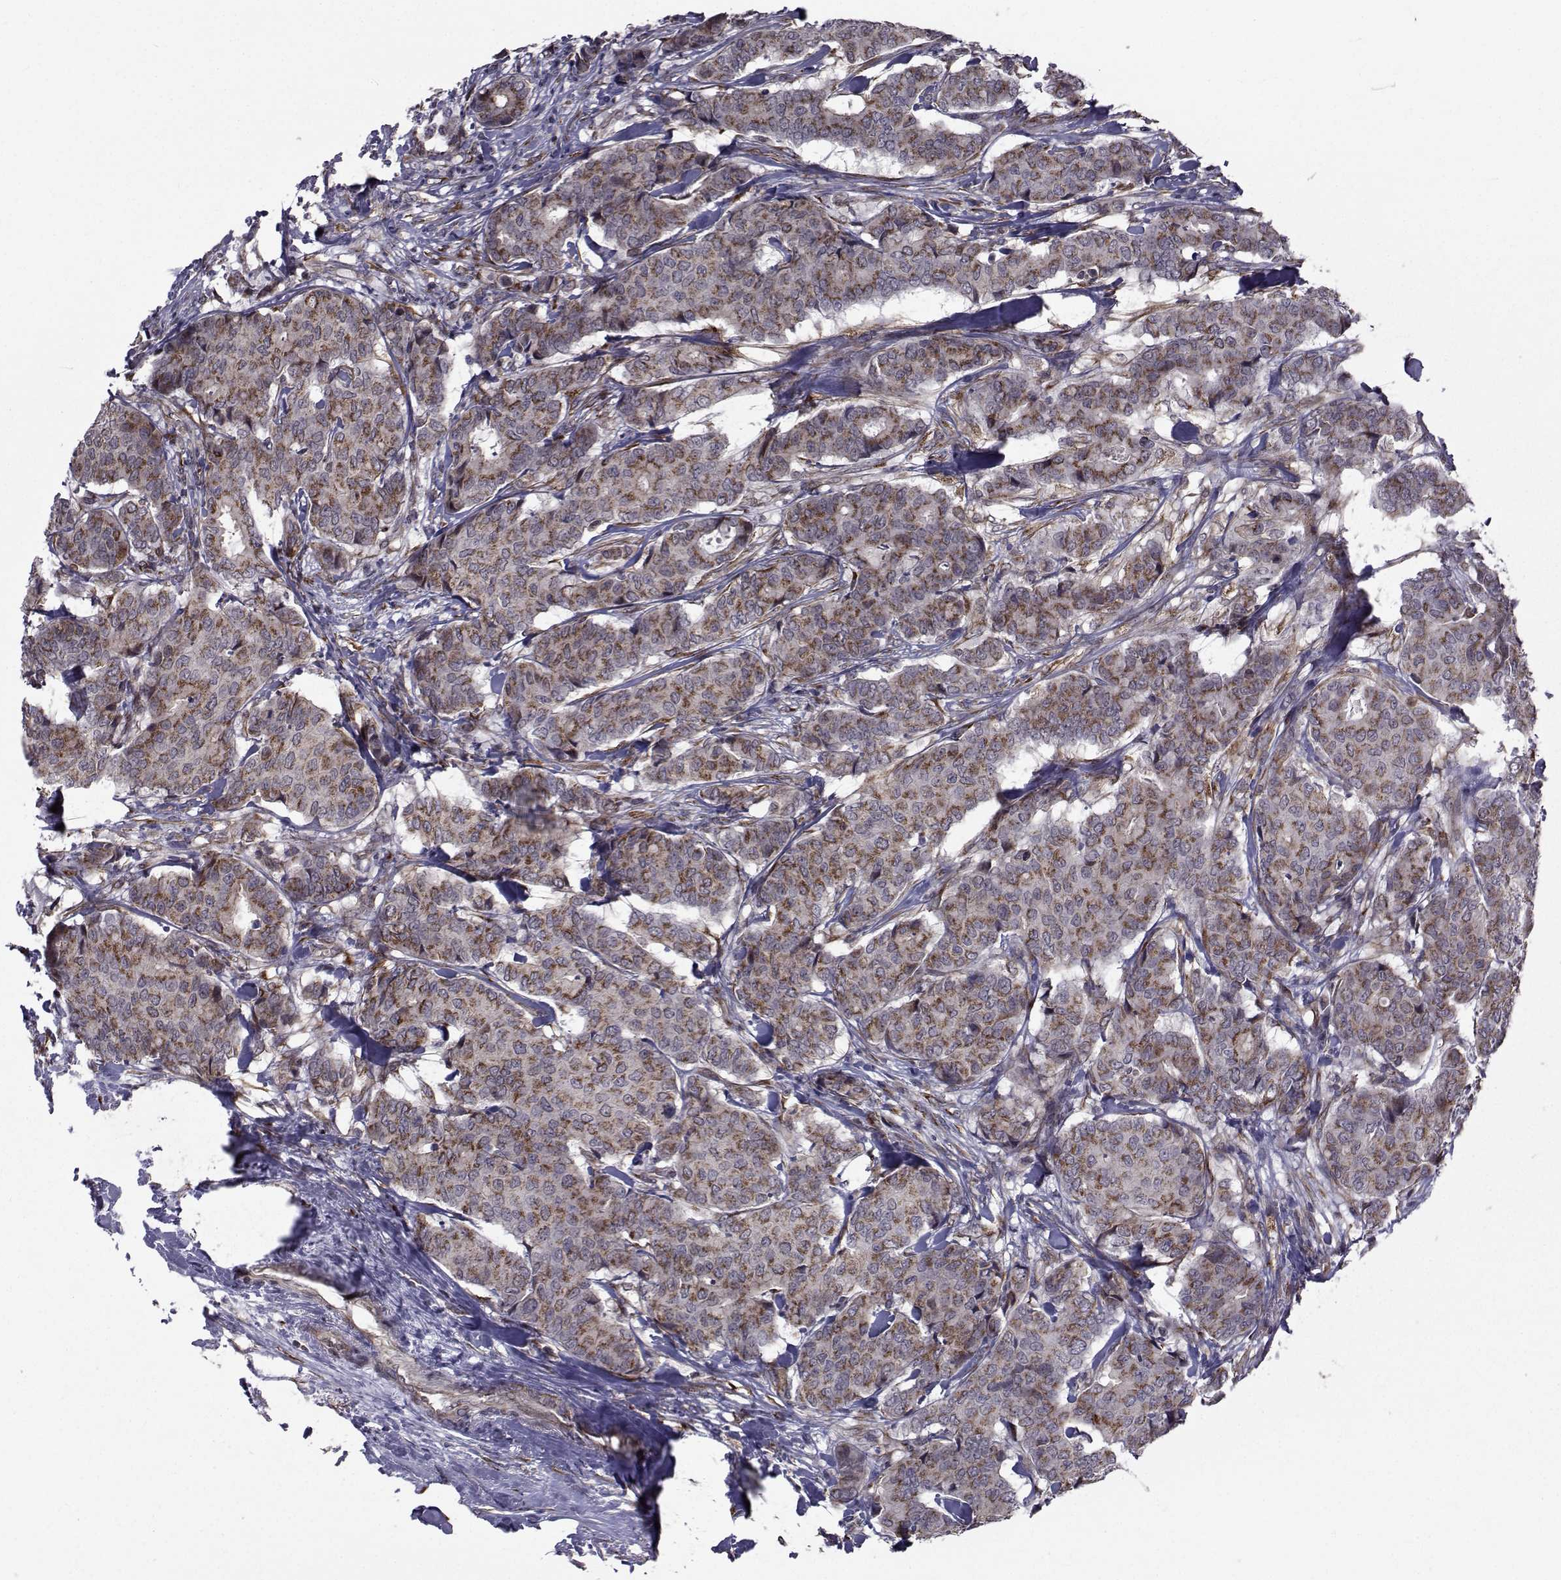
{"staining": {"intensity": "strong", "quantity": "<25%", "location": "cytoplasmic/membranous"}, "tissue": "breast cancer", "cell_type": "Tumor cells", "image_type": "cancer", "snomed": [{"axis": "morphology", "description": "Duct carcinoma"}, {"axis": "topography", "description": "Breast"}], "caption": "This is an image of IHC staining of breast cancer (infiltrating ductal carcinoma), which shows strong expression in the cytoplasmic/membranous of tumor cells.", "gene": "ATP6V1C2", "patient": {"sex": "female", "age": 75}}